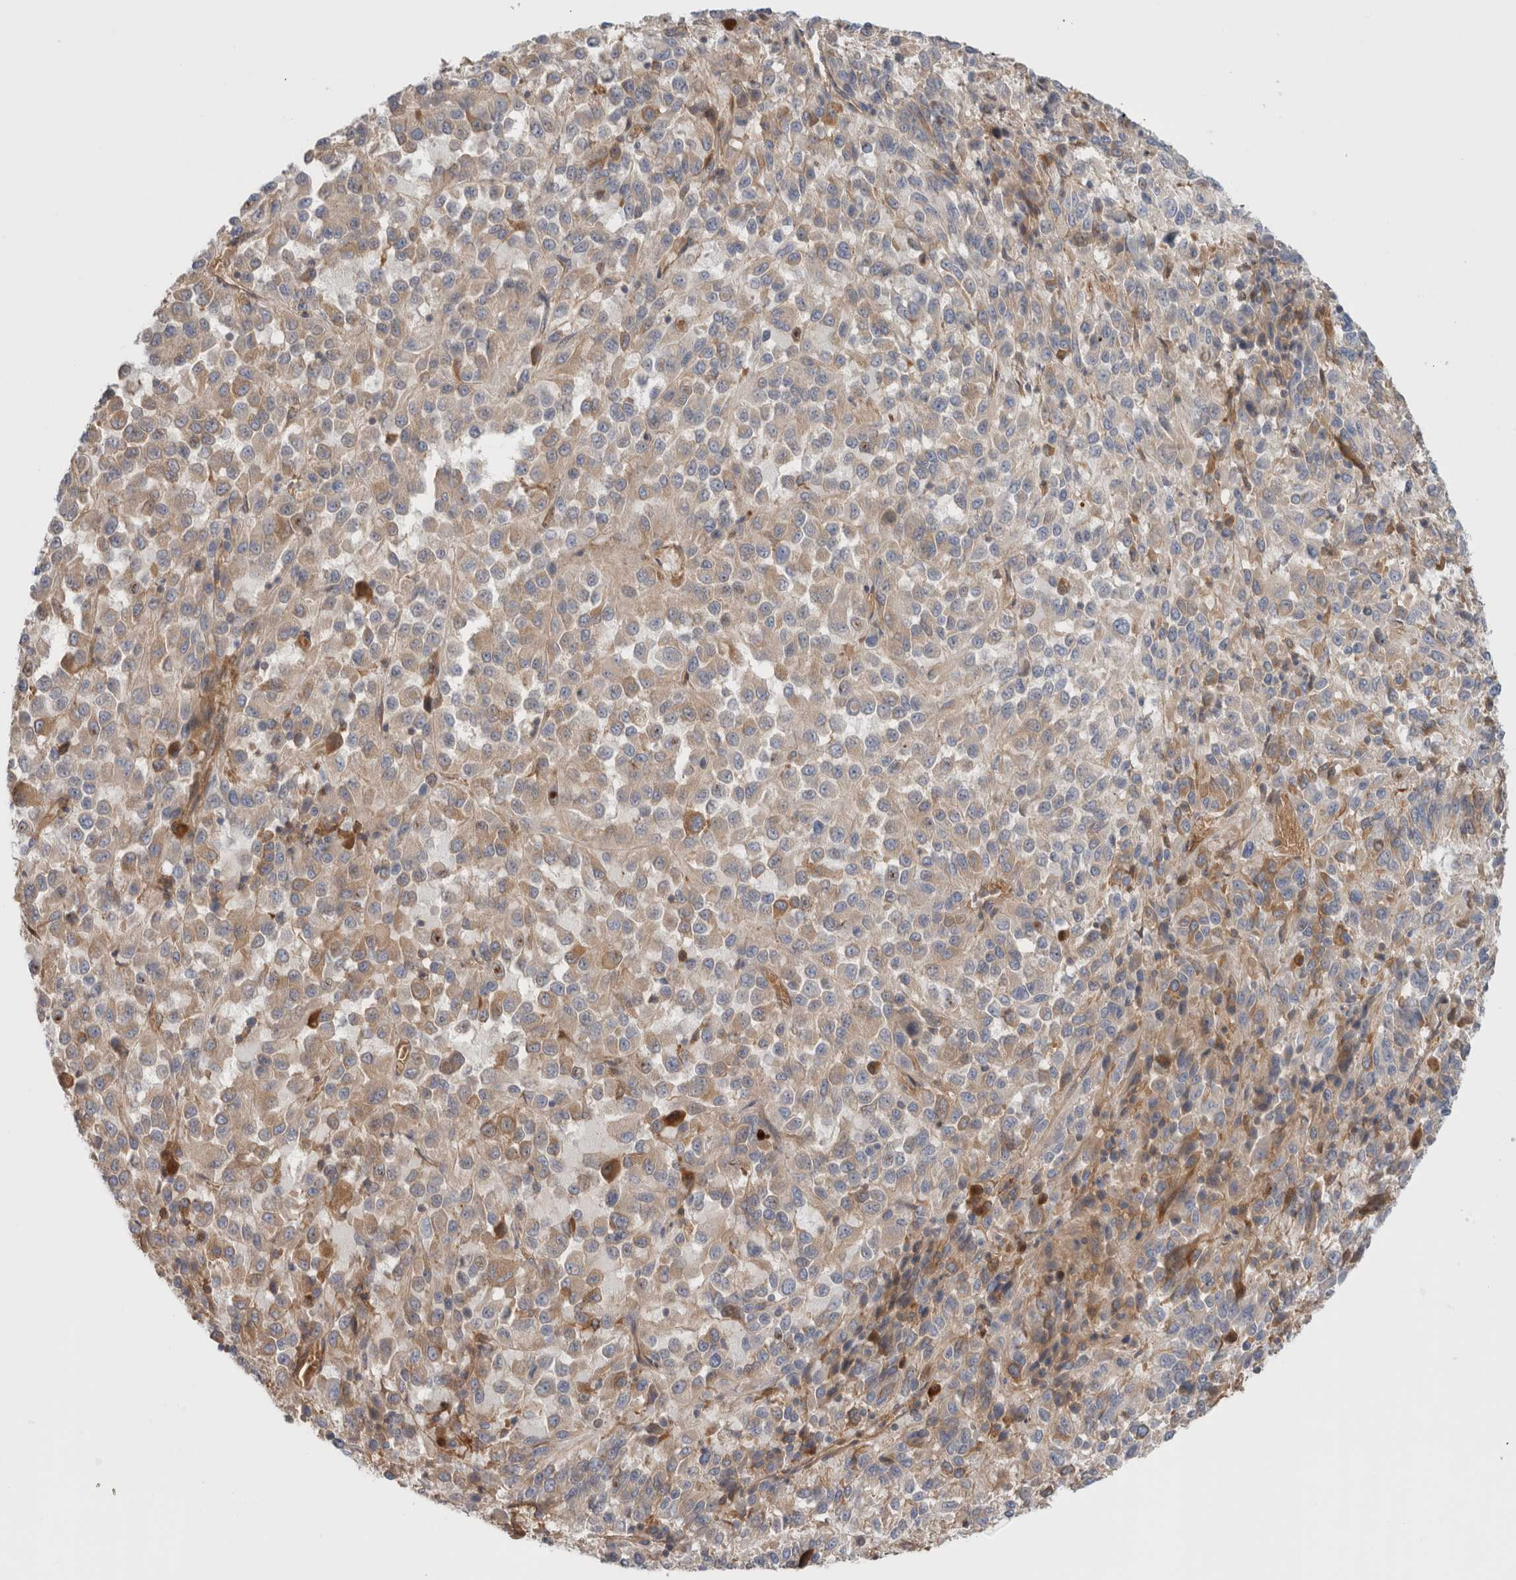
{"staining": {"intensity": "weak", "quantity": "<25%", "location": "cytoplasmic/membranous"}, "tissue": "melanoma", "cell_type": "Tumor cells", "image_type": "cancer", "snomed": [{"axis": "morphology", "description": "Malignant melanoma, Metastatic site"}, {"axis": "topography", "description": "Lung"}], "caption": "Immunohistochemistry of melanoma displays no expression in tumor cells. Nuclei are stained in blue.", "gene": "CFI", "patient": {"sex": "male", "age": 64}}